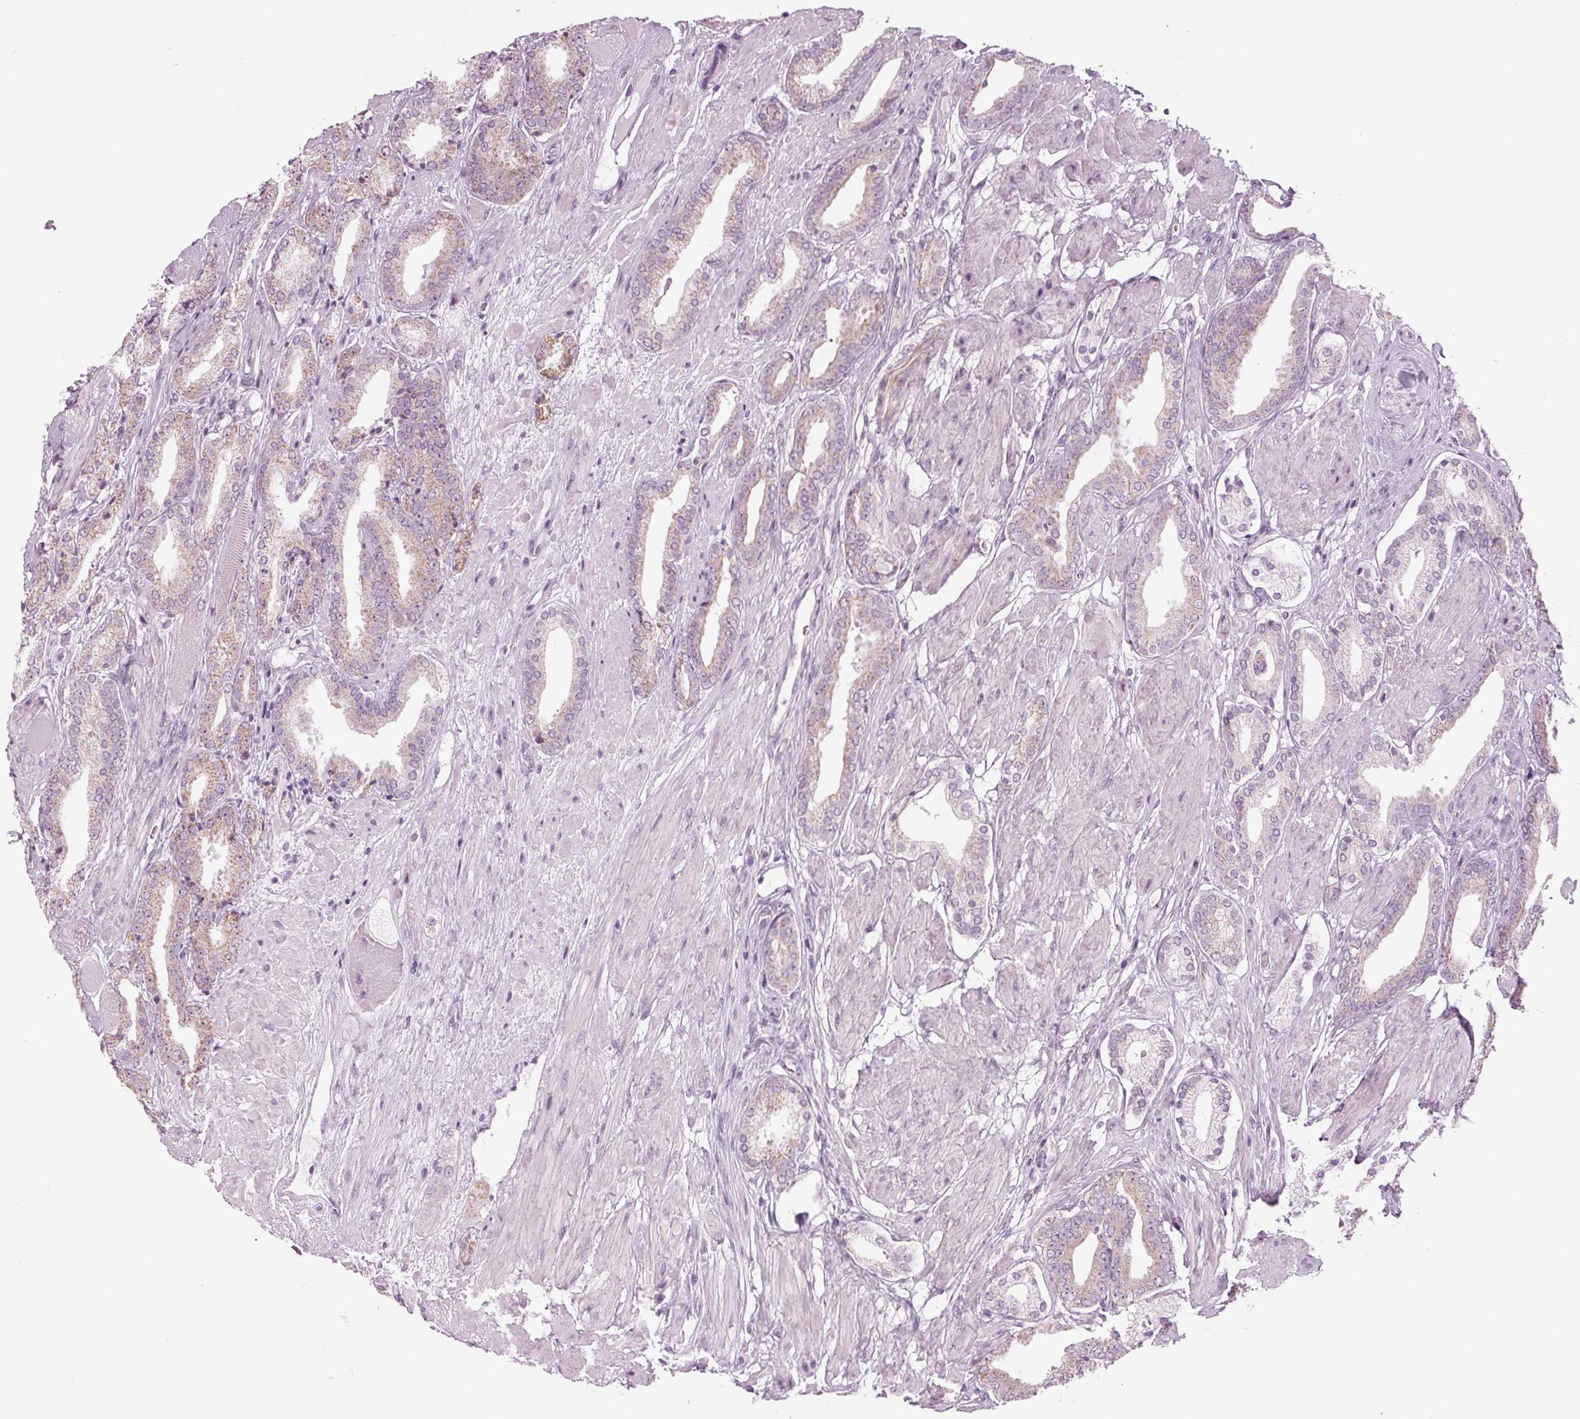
{"staining": {"intensity": "weak", "quantity": "<25%", "location": "cytoplasmic/membranous"}, "tissue": "prostate cancer", "cell_type": "Tumor cells", "image_type": "cancer", "snomed": [{"axis": "morphology", "description": "Adenocarcinoma, High grade"}, {"axis": "topography", "description": "Prostate"}], "caption": "High power microscopy histopathology image of an immunohistochemistry (IHC) micrograph of high-grade adenocarcinoma (prostate), revealing no significant staining in tumor cells.", "gene": "SAMD4A", "patient": {"sex": "male", "age": 56}}